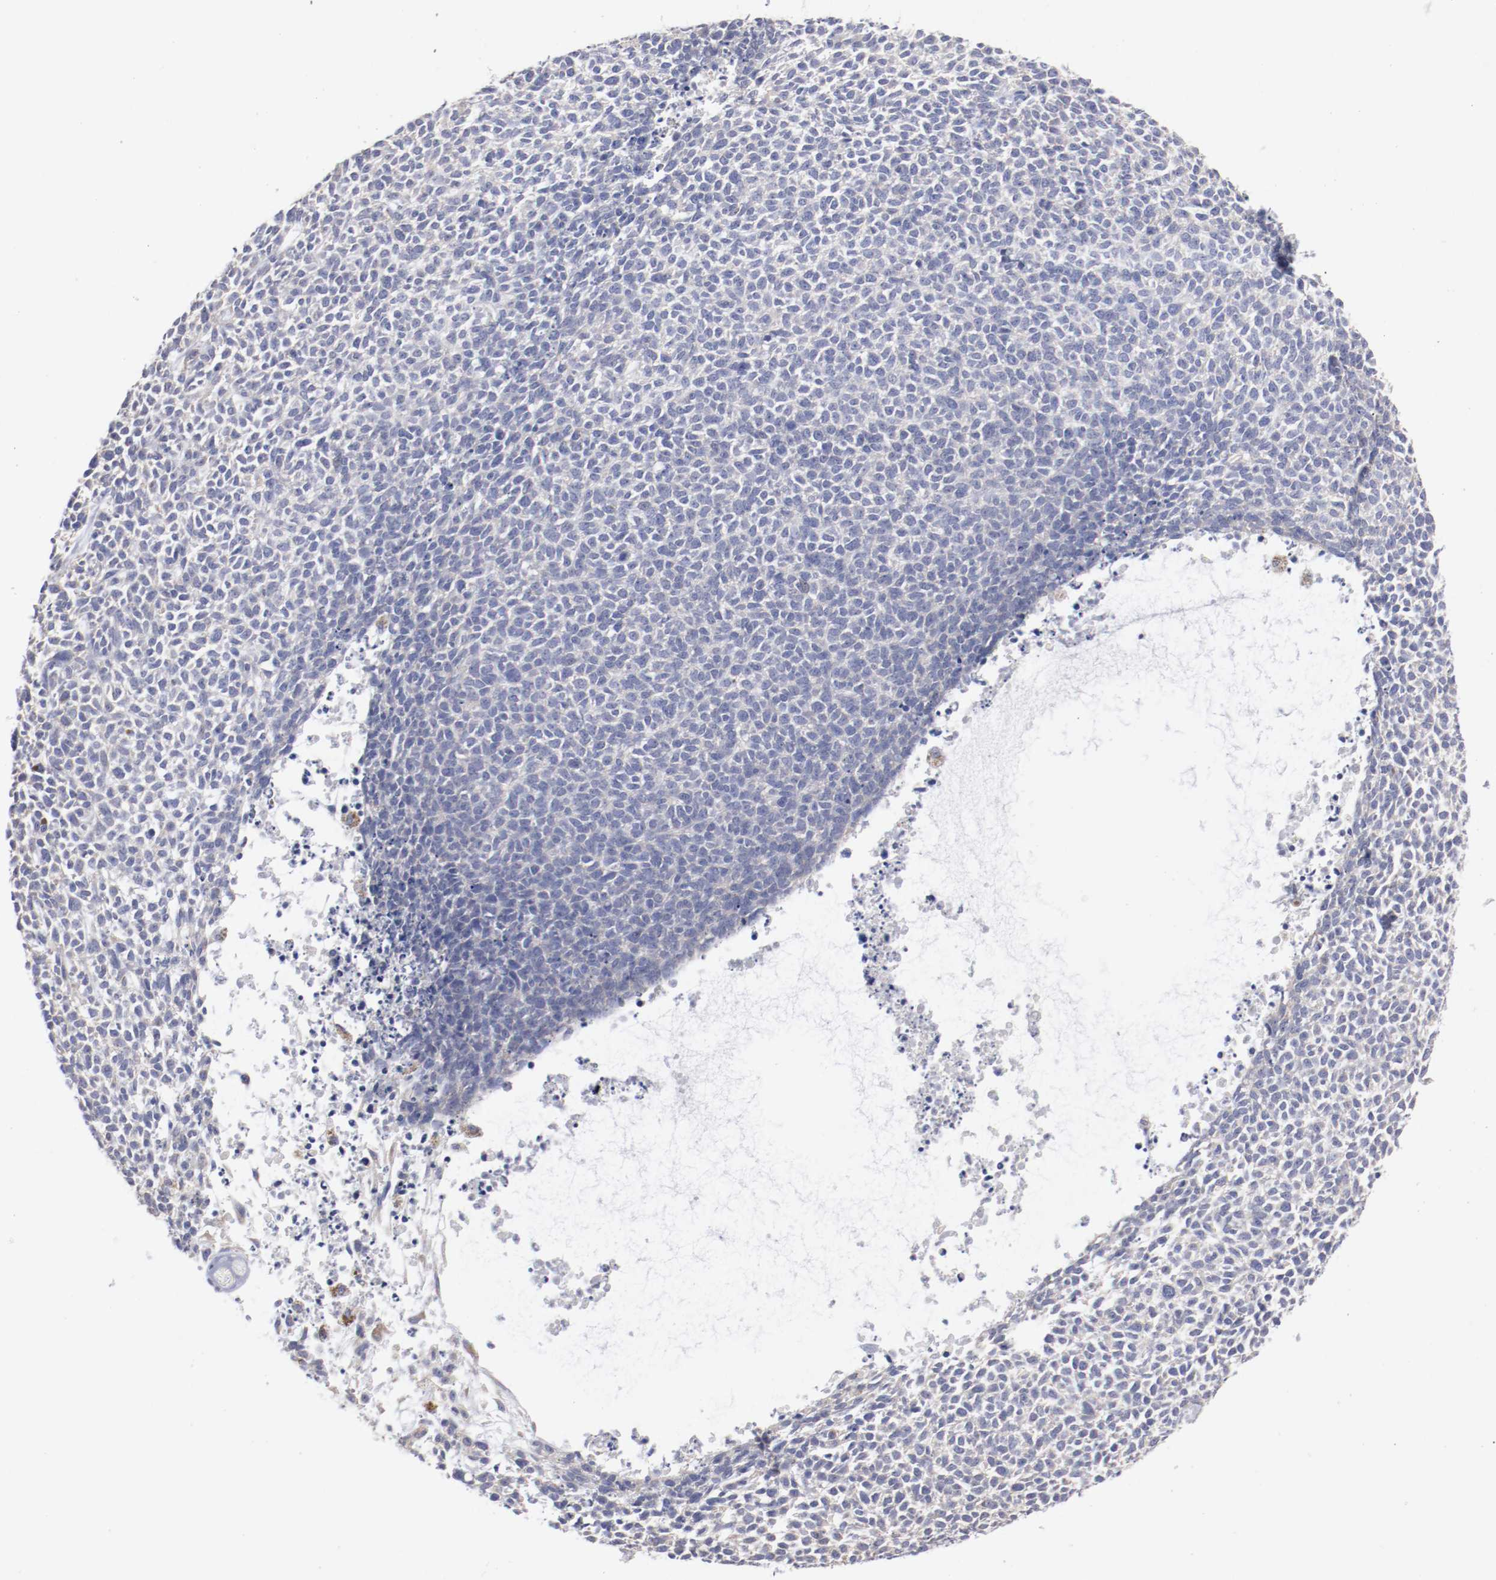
{"staining": {"intensity": "weak", "quantity": "<25%", "location": "cytoplasmic/membranous"}, "tissue": "skin cancer", "cell_type": "Tumor cells", "image_type": "cancer", "snomed": [{"axis": "morphology", "description": "Basal cell carcinoma"}, {"axis": "topography", "description": "Skin"}], "caption": "Tumor cells show no significant protein positivity in basal cell carcinoma (skin).", "gene": "CPE", "patient": {"sex": "female", "age": 84}}